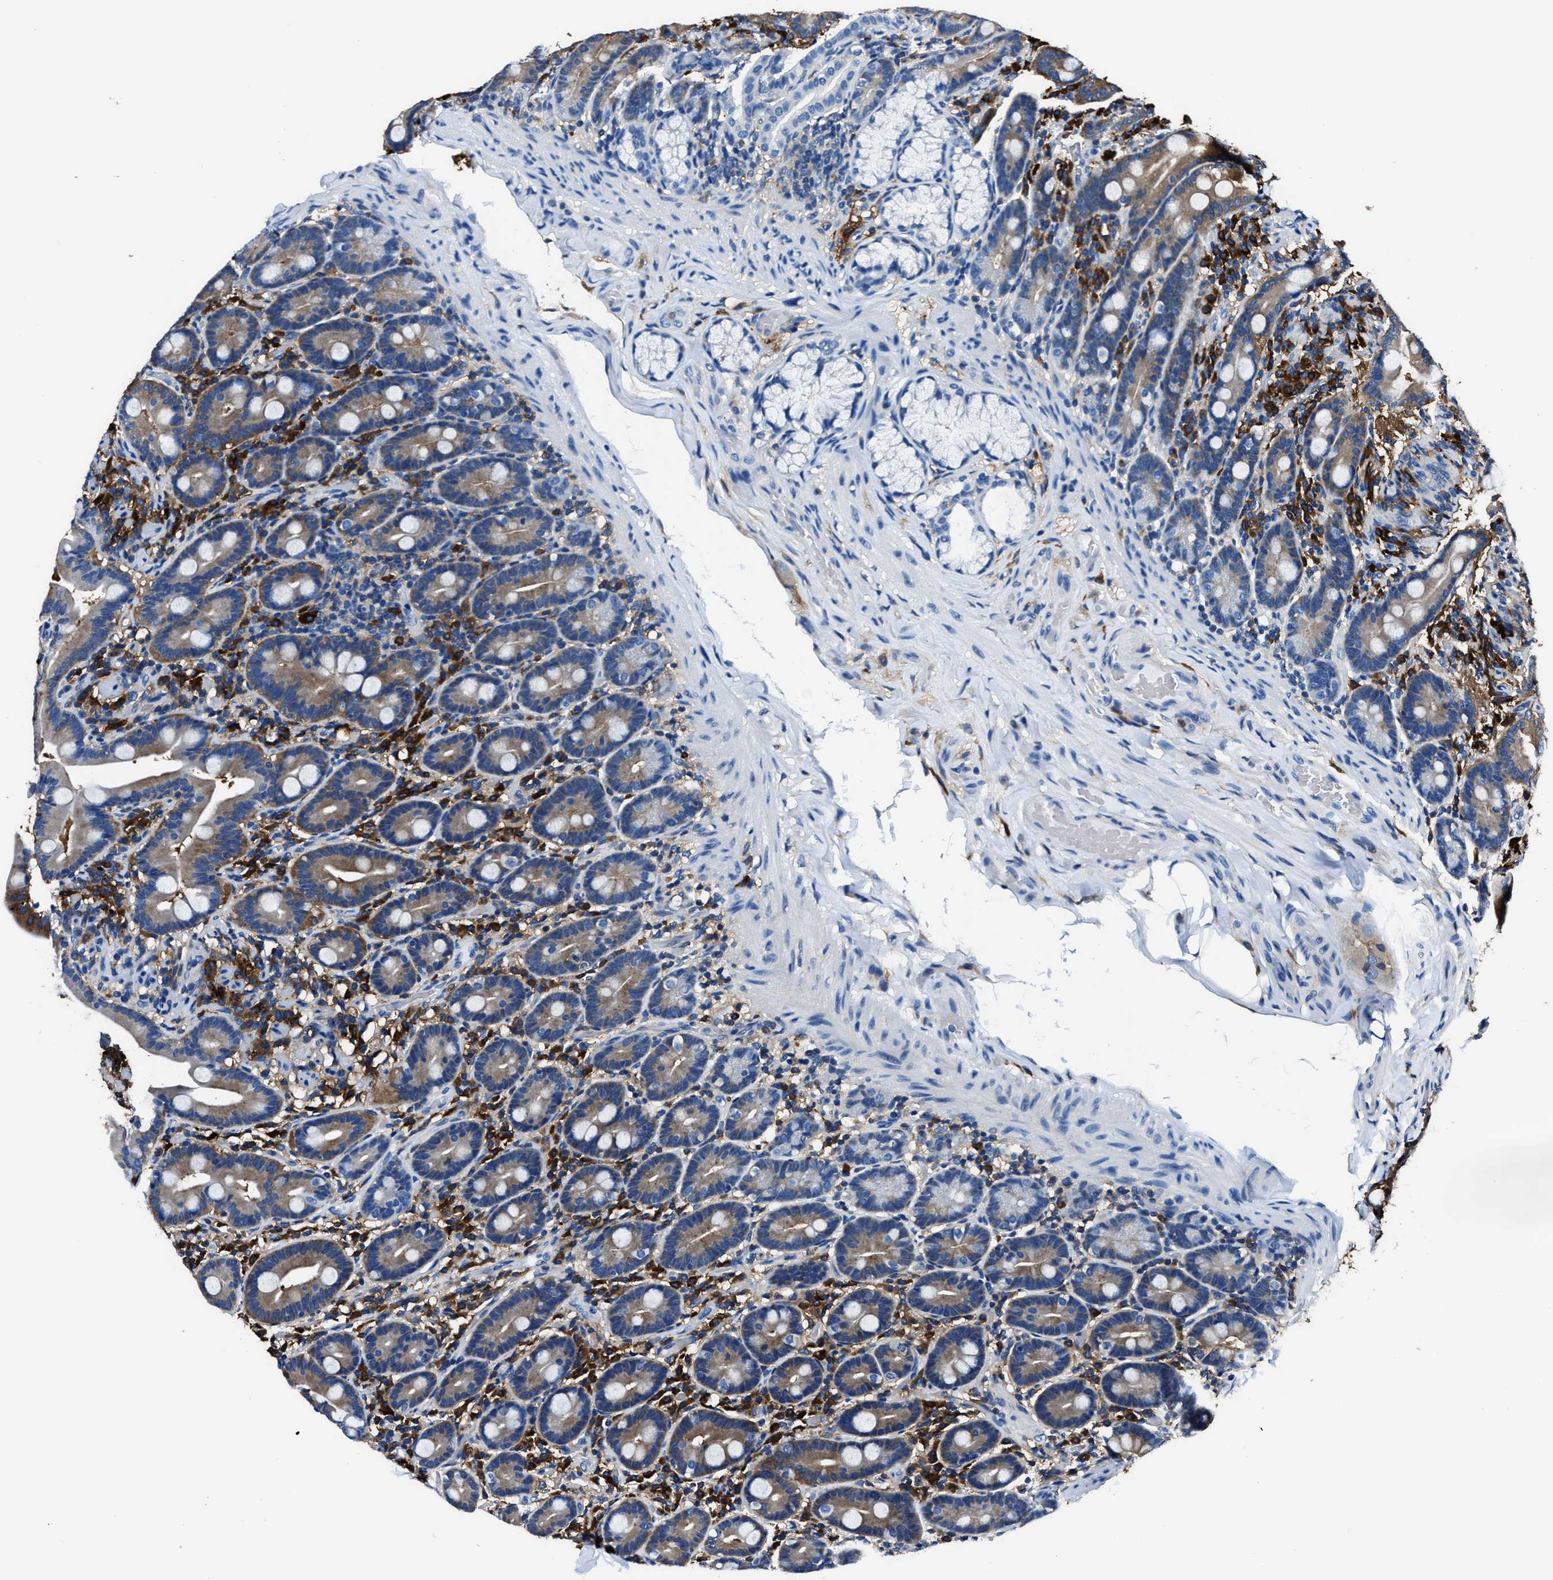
{"staining": {"intensity": "weak", "quantity": ">75%", "location": "cytoplasmic/membranous"}, "tissue": "duodenum", "cell_type": "Glandular cells", "image_type": "normal", "snomed": [{"axis": "morphology", "description": "Normal tissue, NOS"}, {"axis": "topography", "description": "Duodenum"}], "caption": "Glandular cells demonstrate low levels of weak cytoplasmic/membranous staining in about >75% of cells in benign human duodenum. (DAB (3,3'-diaminobenzidine) = brown stain, brightfield microscopy at high magnification).", "gene": "FTL", "patient": {"sex": "male", "age": 54}}